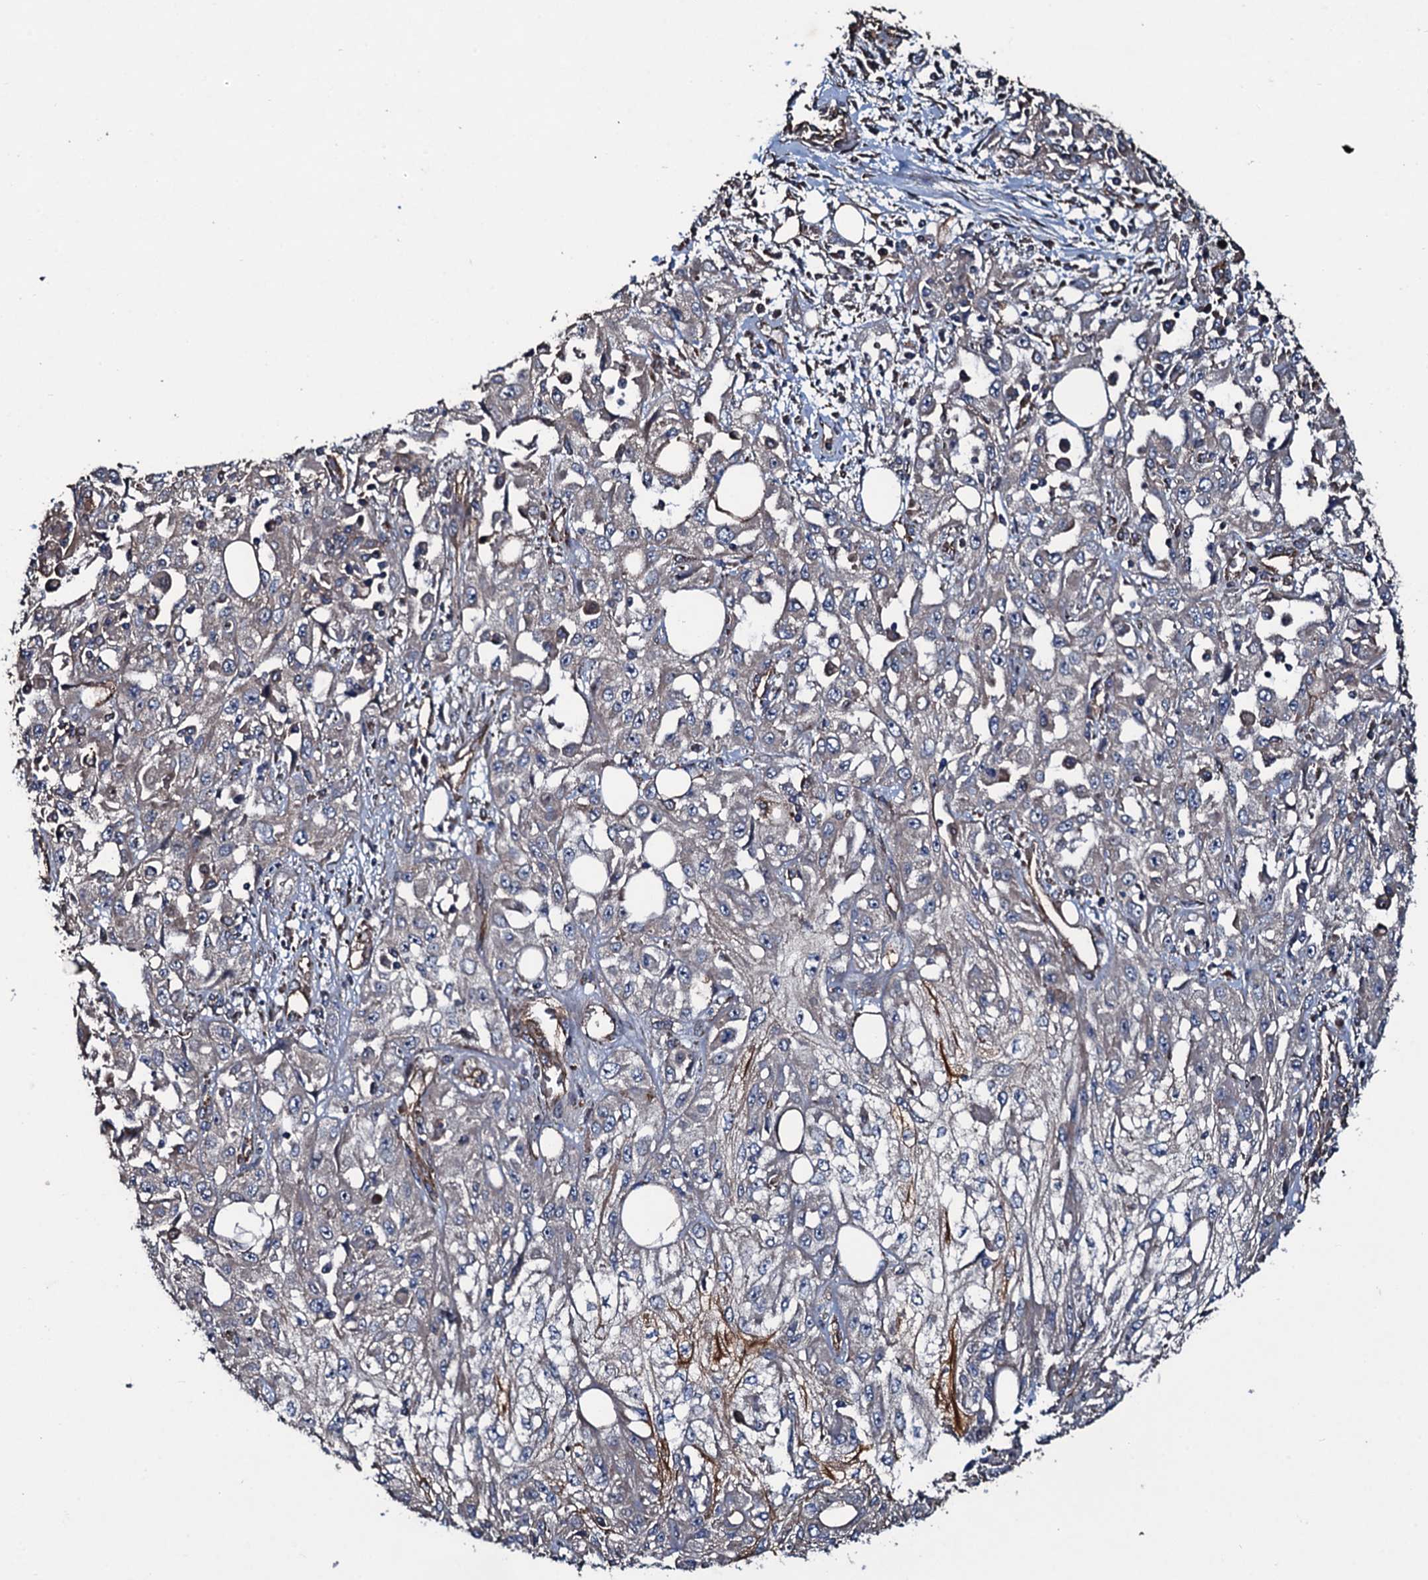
{"staining": {"intensity": "negative", "quantity": "none", "location": "none"}, "tissue": "skin cancer", "cell_type": "Tumor cells", "image_type": "cancer", "snomed": [{"axis": "morphology", "description": "Squamous cell carcinoma, NOS"}, {"axis": "morphology", "description": "Squamous cell carcinoma, metastatic, NOS"}, {"axis": "topography", "description": "Skin"}, {"axis": "topography", "description": "Lymph node"}], "caption": "Tumor cells are negative for brown protein staining in skin metastatic squamous cell carcinoma.", "gene": "DMAC2", "patient": {"sex": "male", "age": 75}}